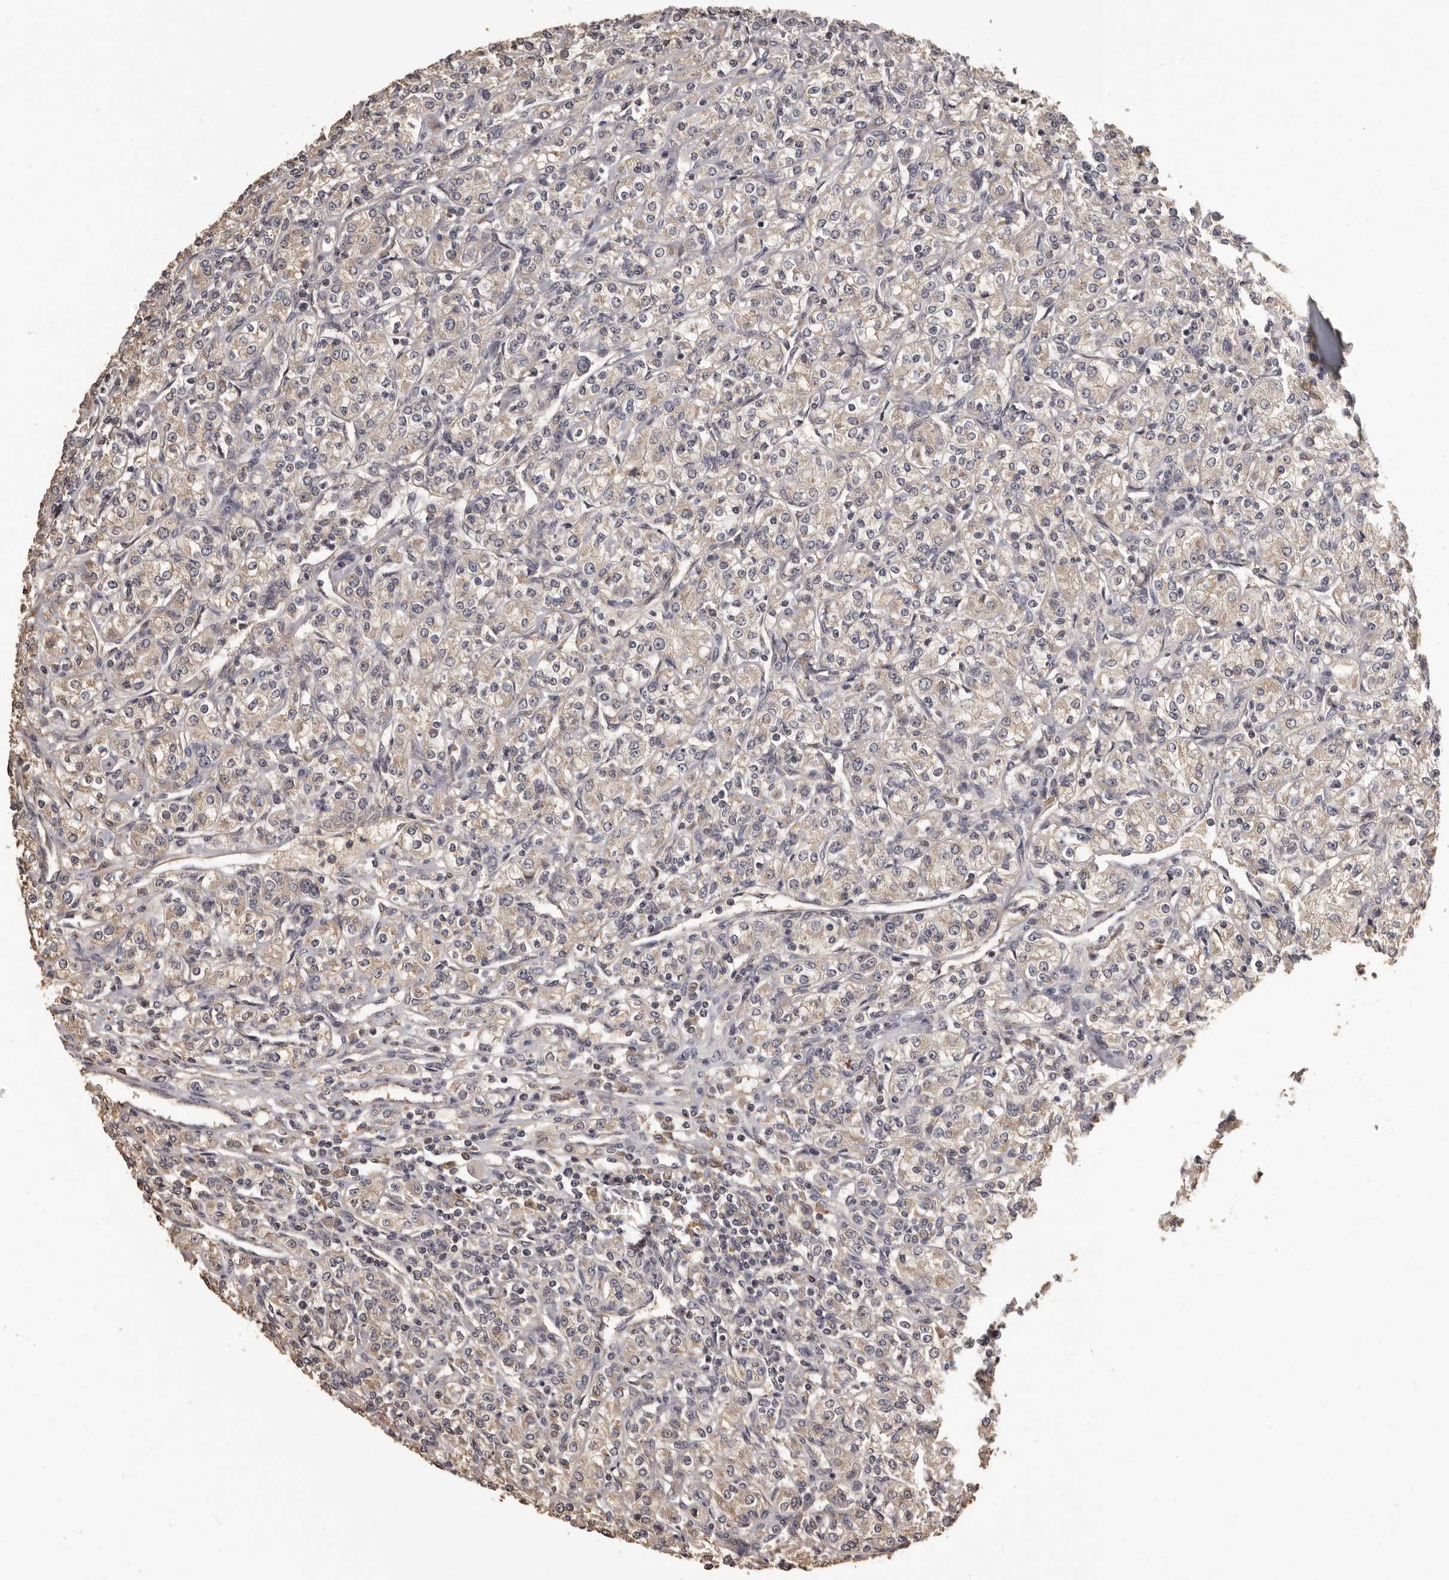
{"staining": {"intensity": "weak", "quantity": "<25%", "location": "cytoplasmic/membranous"}, "tissue": "renal cancer", "cell_type": "Tumor cells", "image_type": "cancer", "snomed": [{"axis": "morphology", "description": "Adenocarcinoma, NOS"}, {"axis": "topography", "description": "Kidney"}], "caption": "A photomicrograph of renal cancer (adenocarcinoma) stained for a protein reveals no brown staining in tumor cells.", "gene": "MGAT5", "patient": {"sex": "male", "age": 77}}